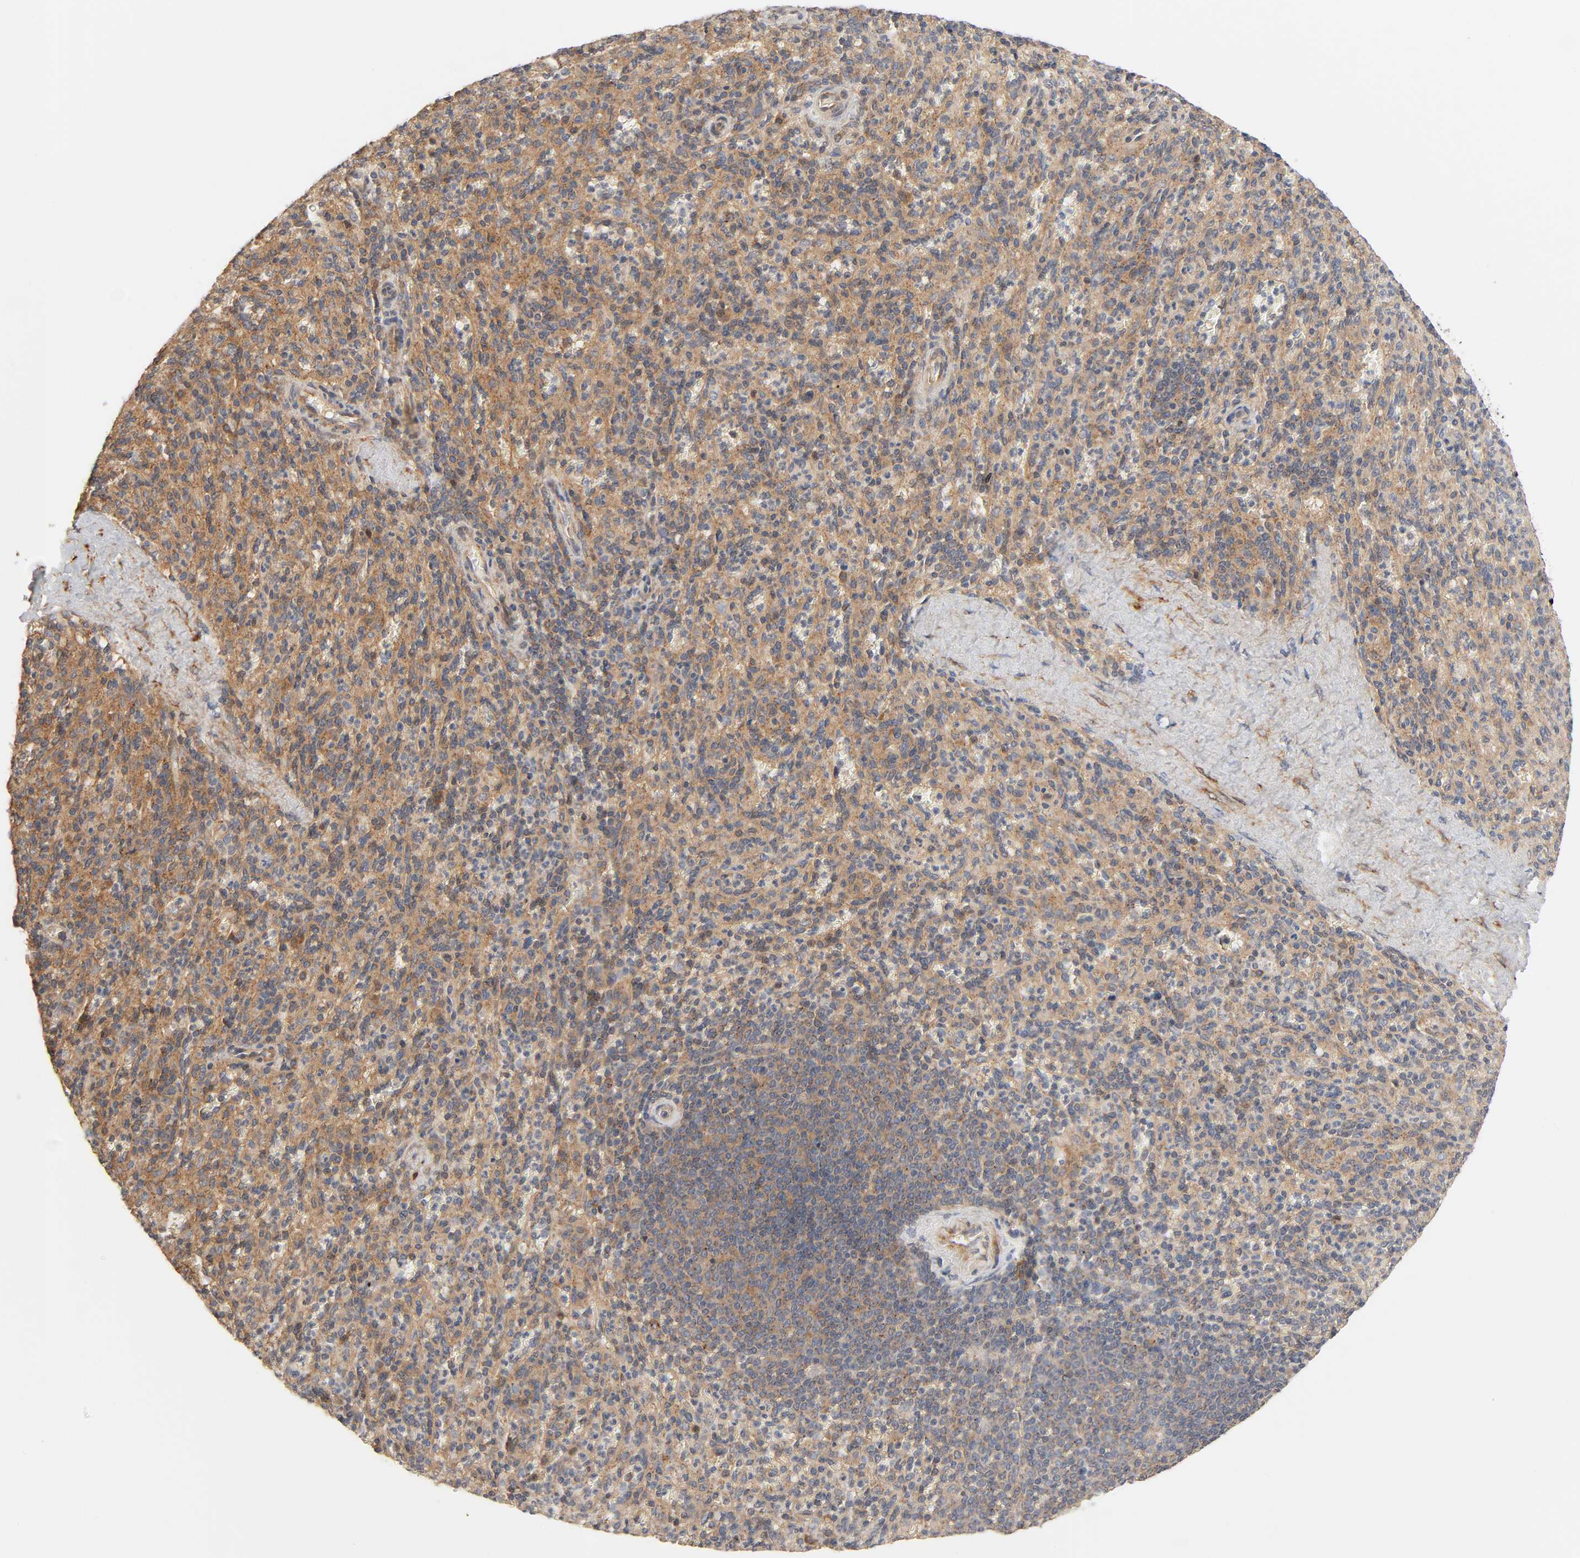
{"staining": {"intensity": "moderate", "quantity": "25%-75%", "location": "cytoplasmic/membranous,nuclear"}, "tissue": "spleen", "cell_type": "Cells in red pulp", "image_type": "normal", "snomed": [{"axis": "morphology", "description": "Normal tissue, NOS"}, {"axis": "topography", "description": "Spleen"}], "caption": "A high-resolution image shows immunohistochemistry (IHC) staining of normal spleen, which shows moderate cytoplasmic/membranous,nuclear staining in about 25%-75% of cells in red pulp.", "gene": "NEMF", "patient": {"sex": "male", "age": 36}}